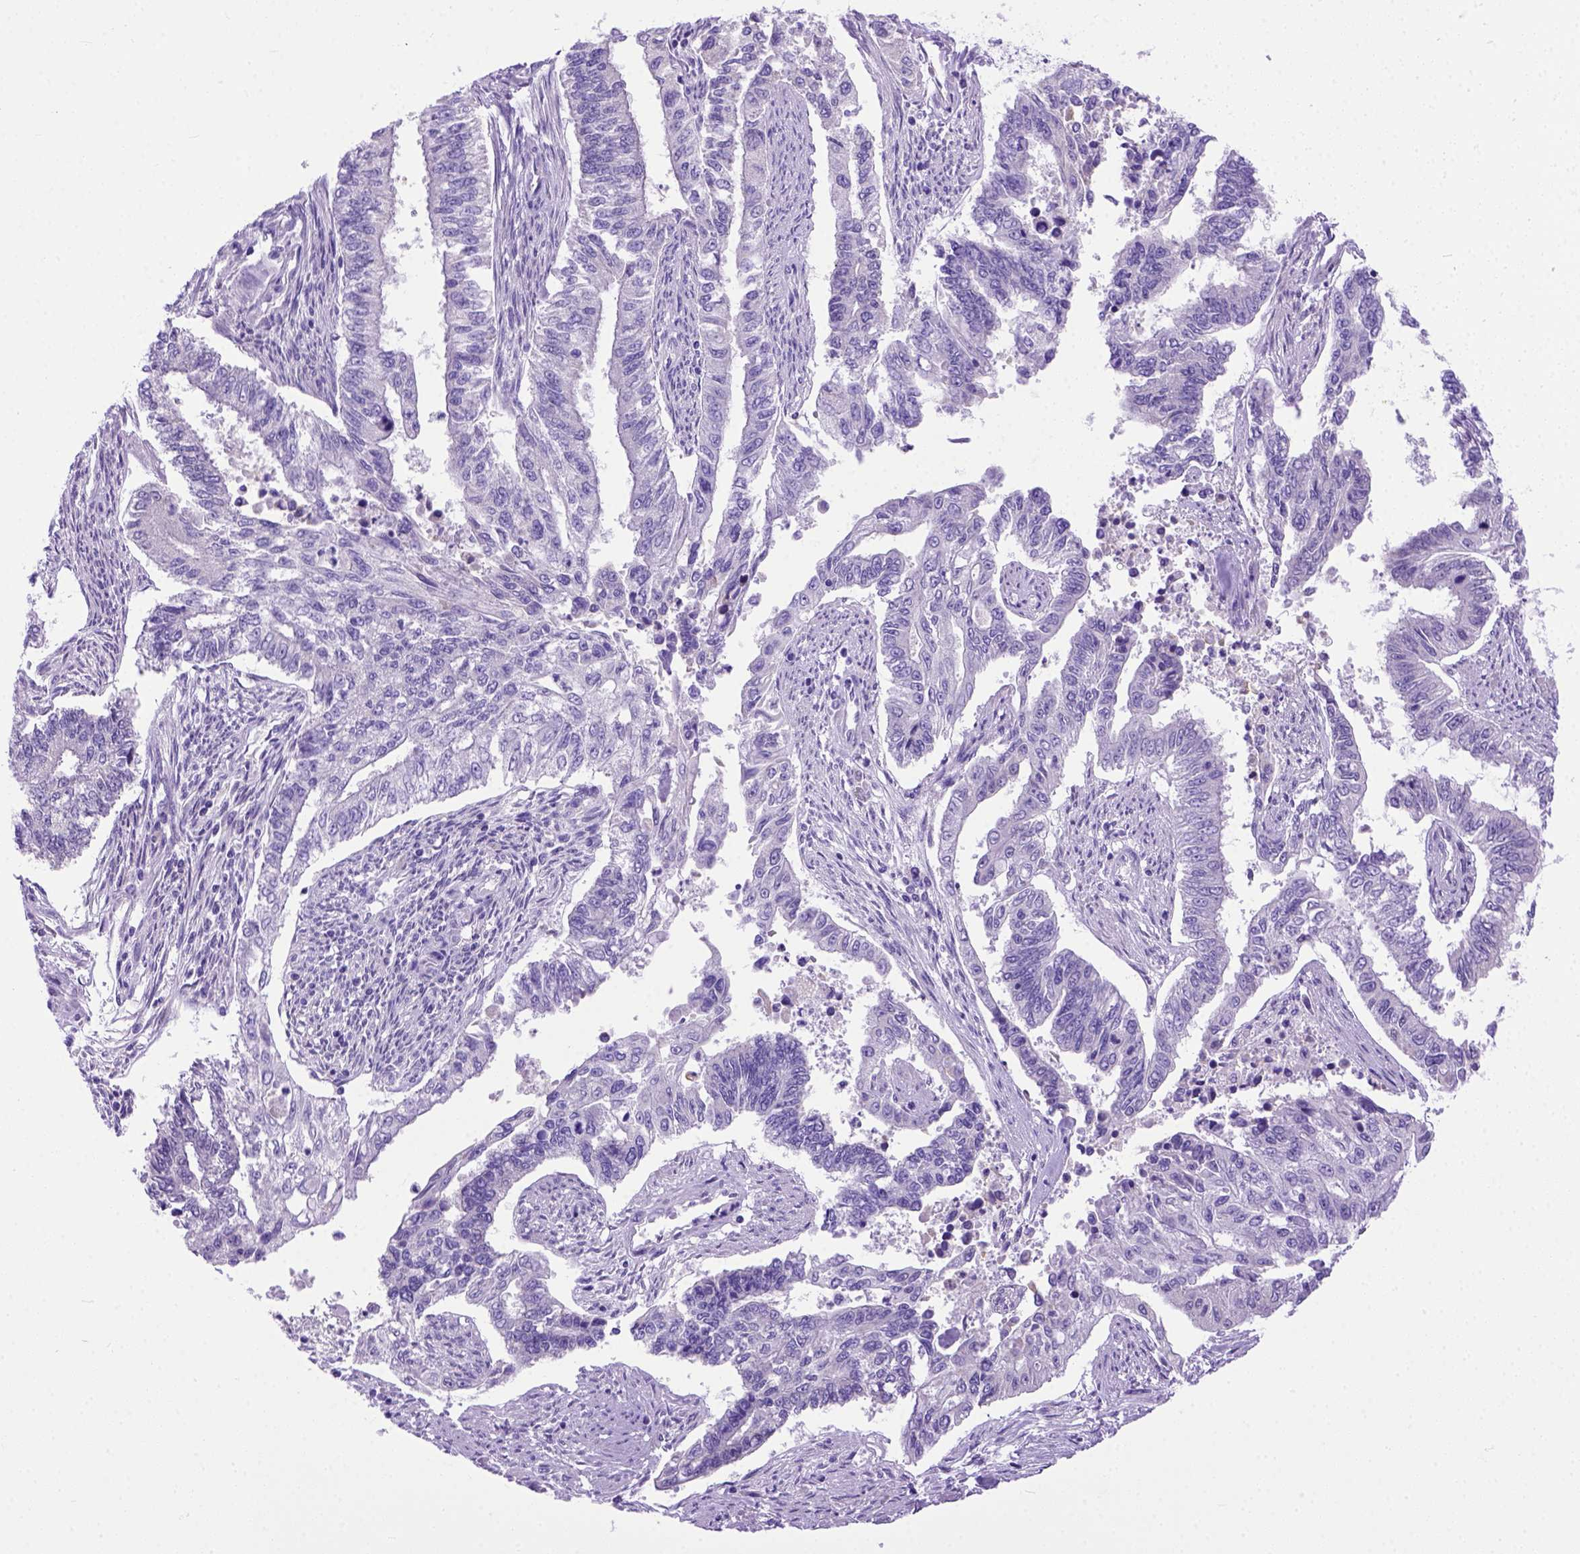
{"staining": {"intensity": "negative", "quantity": "none", "location": "none"}, "tissue": "endometrial cancer", "cell_type": "Tumor cells", "image_type": "cancer", "snomed": [{"axis": "morphology", "description": "Adenocarcinoma, NOS"}, {"axis": "topography", "description": "Uterus"}], "caption": "Immunohistochemistry micrograph of endometrial adenocarcinoma stained for a protein (brown), which demonstrates no expression in tumor cells. Nuclei are stained in blue.", "gene": "ODAD3", "patient": {"sex": "female", "age": 59}}